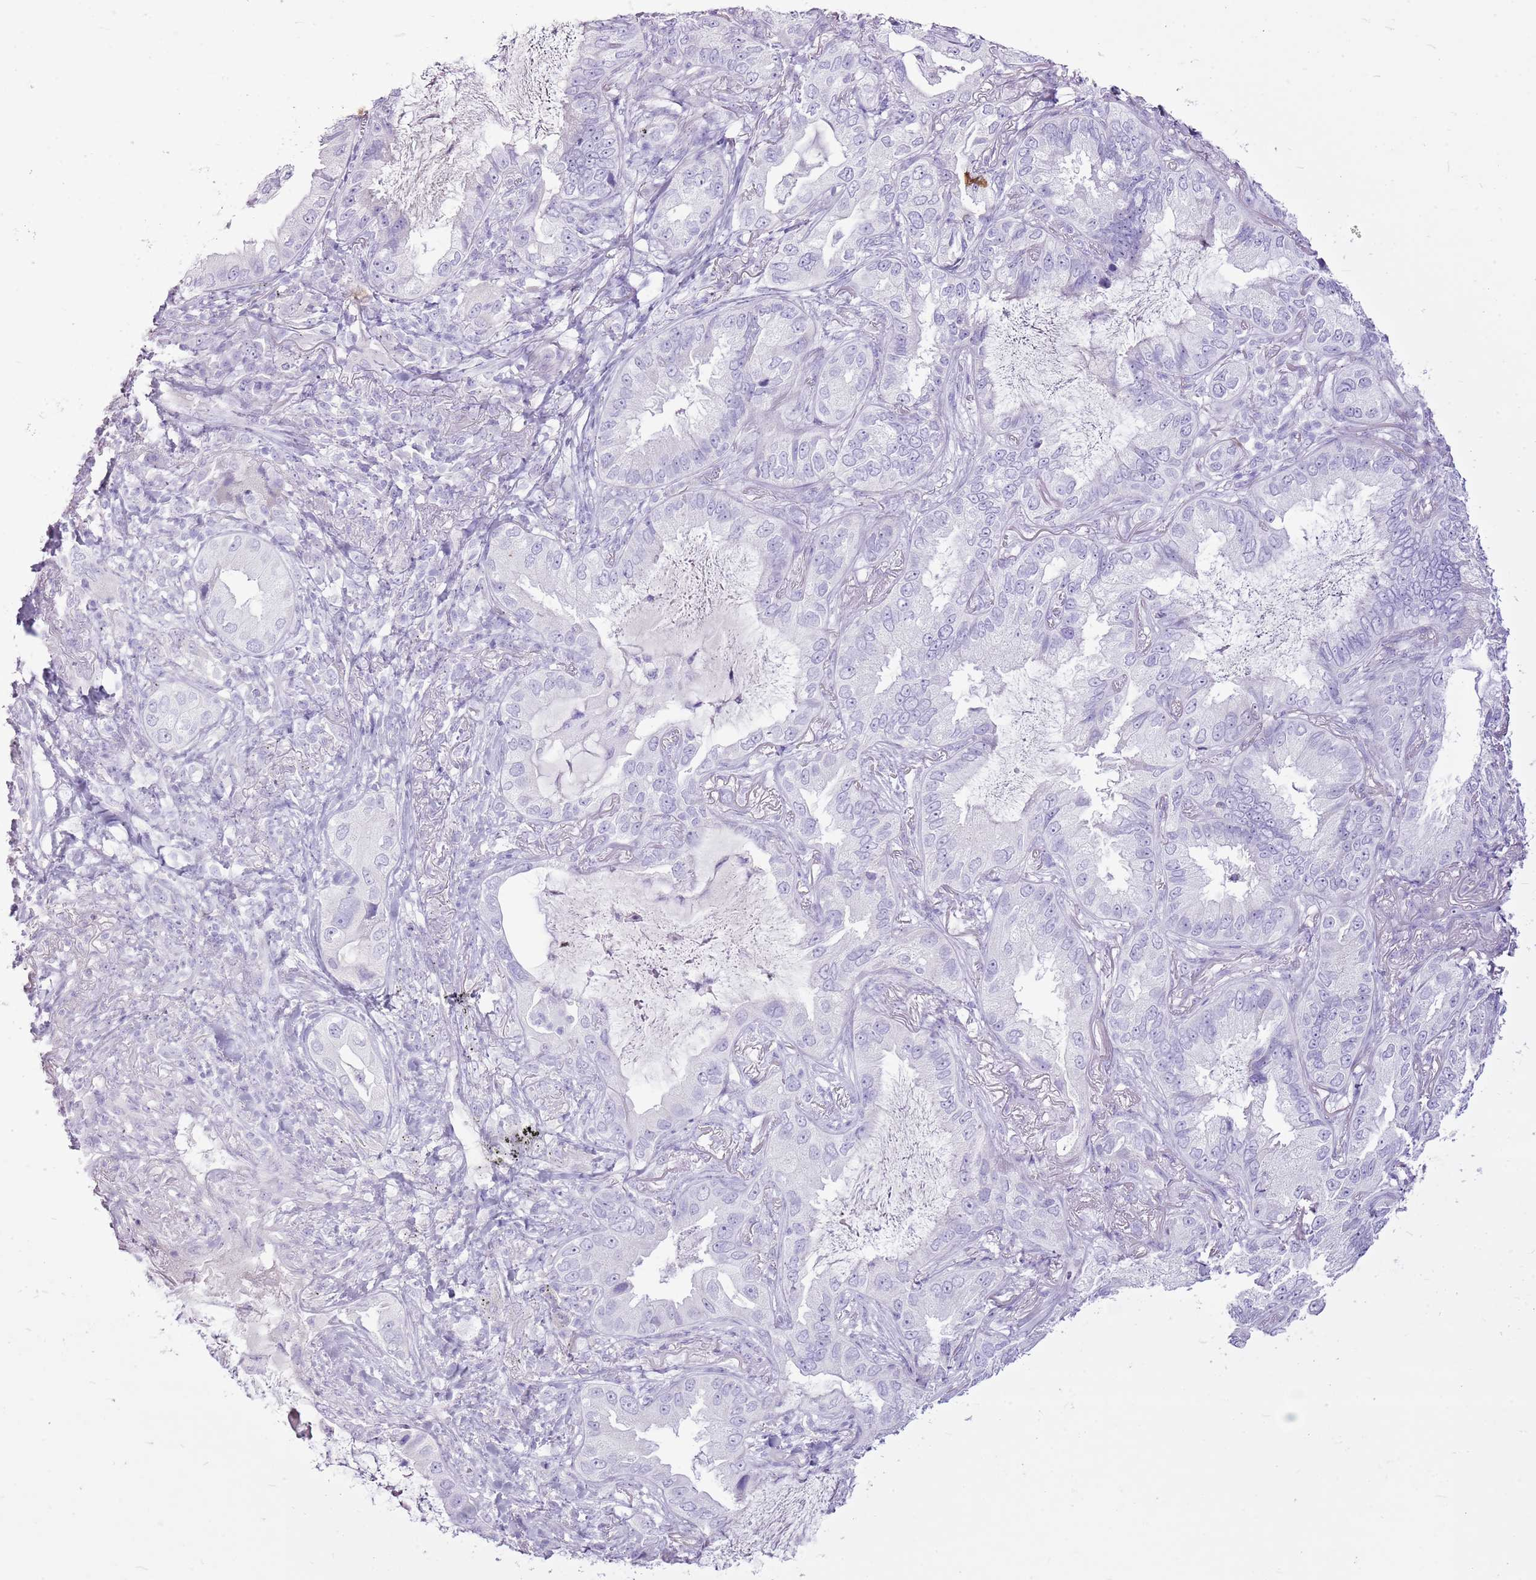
{"staining": {"intensity": "negative", "quantity": "none", "location": "none"}, "tissue": "lung cancer", "cell_type": "Tumor cells", "image_type": "cancer", "snomed": [{"axis": "morphology", "description": "Adenocarcinoma, NOS"}, {"axis": "topography", "description": "Lung"}], "caption": "This is an immunohistochemistry (IHC) photomicrograph of adenocarcinoma (lung). There is no staining in tumor cells.", "gene": "CNFN", "patient": {"sex": "female", "age": 69}}